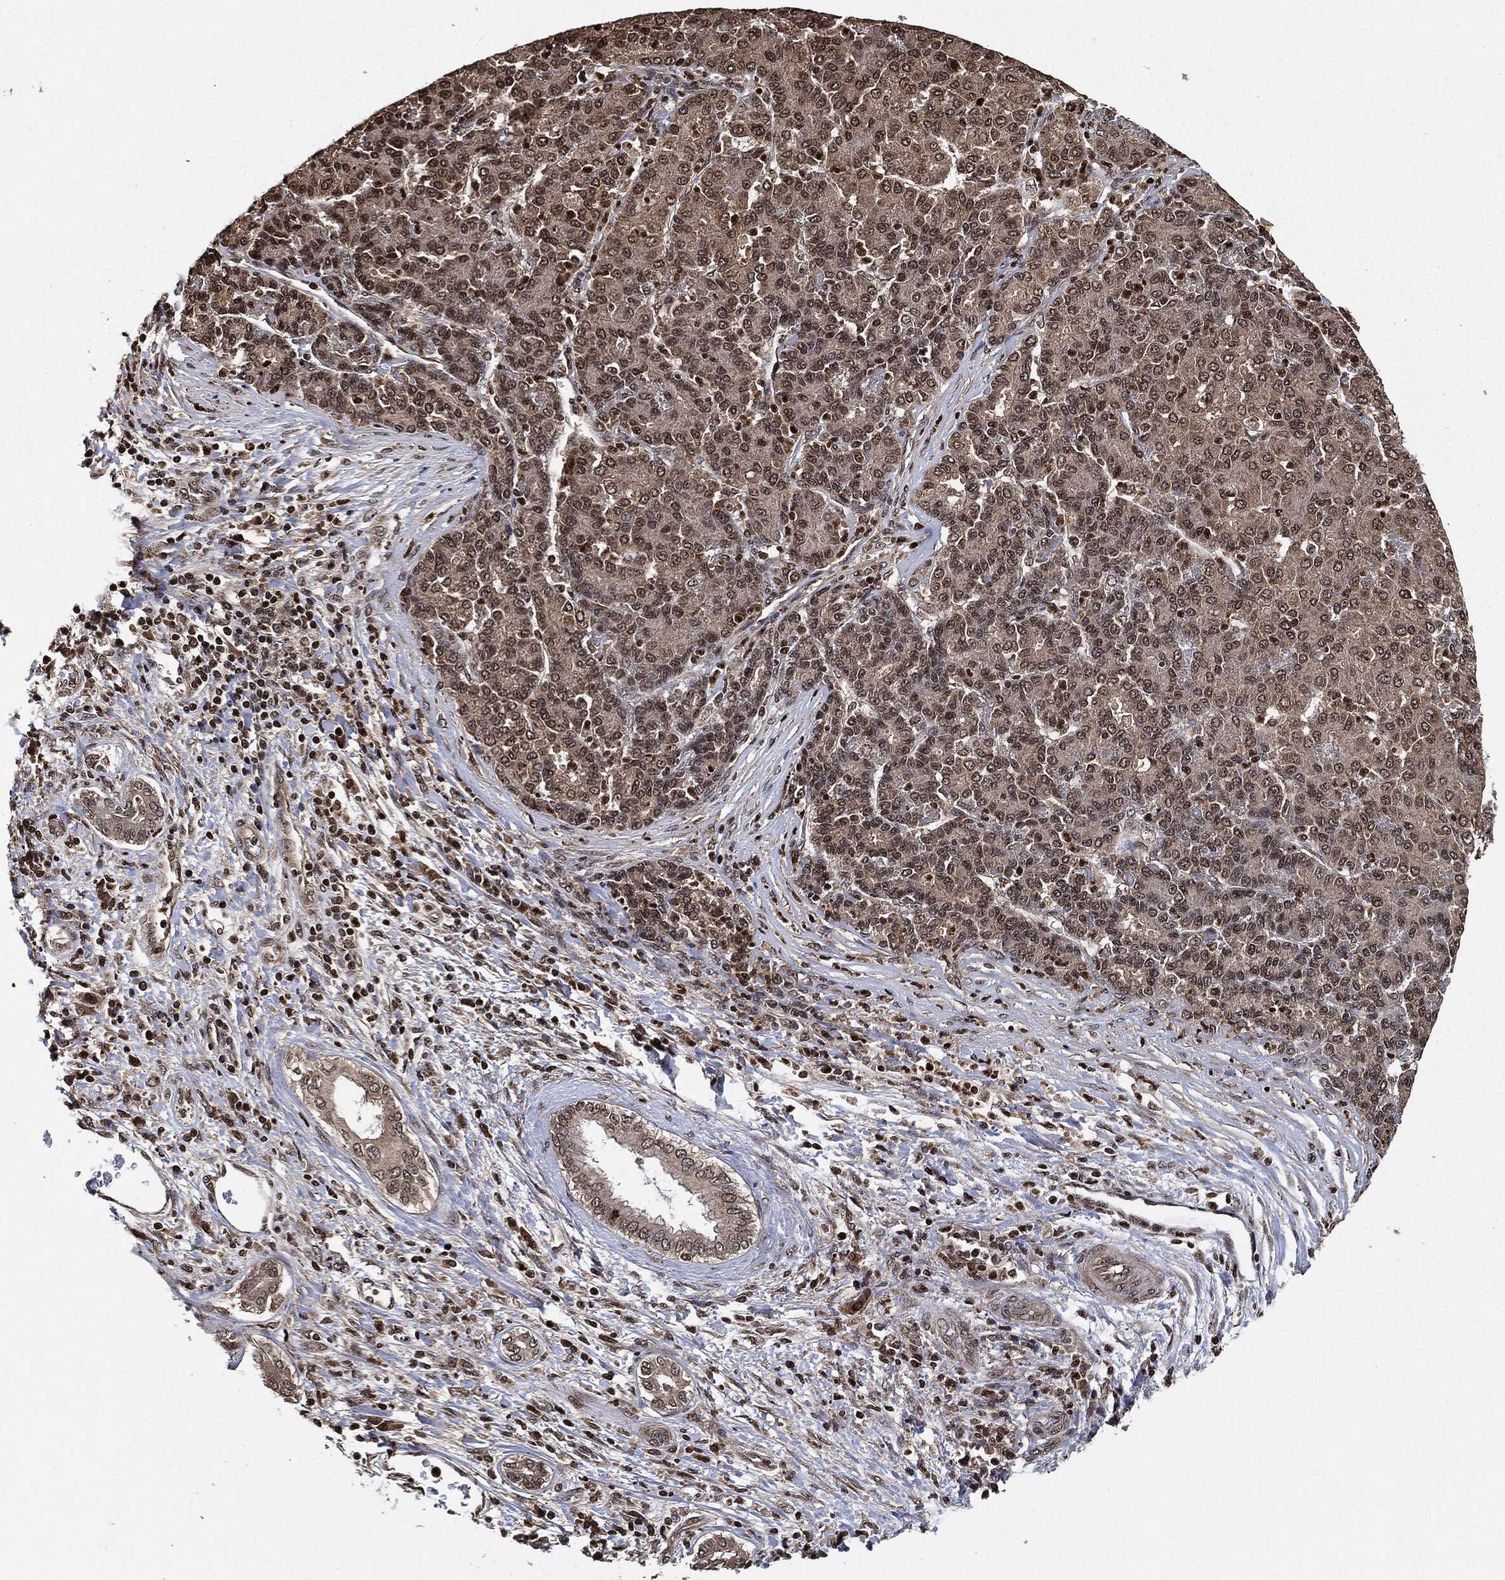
{"staining": {"intensity": "weak", "quantity": "25%-75%", "location": "cytoplasmic/membranous,nuclear"}, "tissue": "liver cancer", "cell_type": "Tumor cells", "image_type": "cancer", "snomed": [{"axis": "morphology", "description": "Carcinoma, Hepatocellular, NOS"}, {"axis": "topography", "description": "Liver"}], "caption": "IHC image of human liver cancer stained for a protein (brown), which demonstrates low levels of weak cytoplasmic/membranous and nuclear expression in approximately 25%-75% of tumor cells.", "gene": "PDK1", "patient": {"sex": "male", "age": 65}}